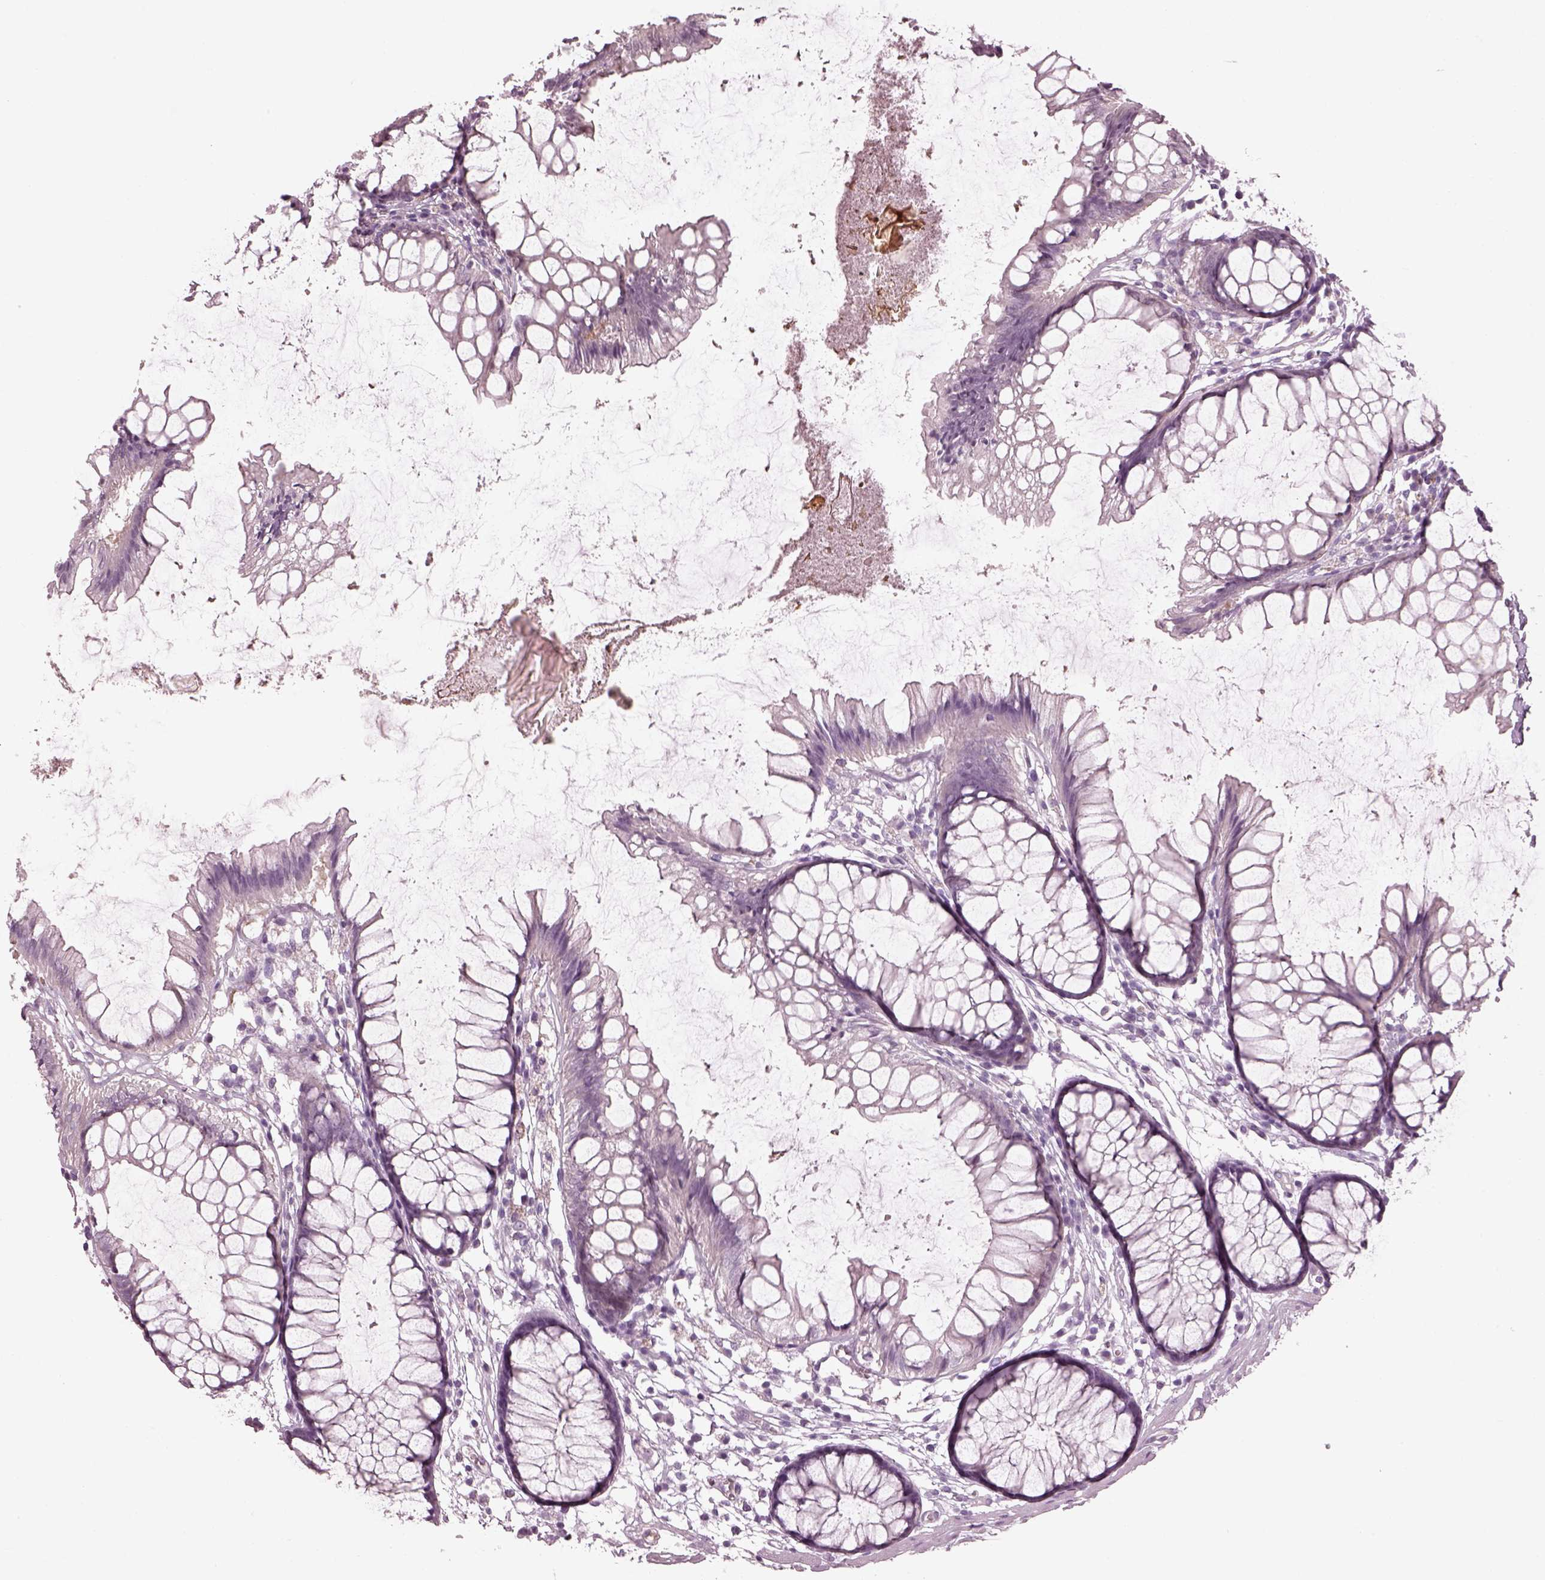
{"staining": {"intensity": "negative", "quantity": "none", "location": "none"}, "tissue": "colon", "cell_type": "Endothelial cells", "image_type": "normal", "snomed": [{"axis": "morphology", "description": "Normal tissue, NOS"}, {"axis": "morphology", "description": "Adenocarcinoma, NOS"}, {"axis": "topography", "description": "Colon"}], "caption": "IHC micrograph of benign colon stained for a protein (brown), which demonstrates no positivity in endothelial cells.", "gene": "PDC", "patient": {"sex": "male", "age": 65}}